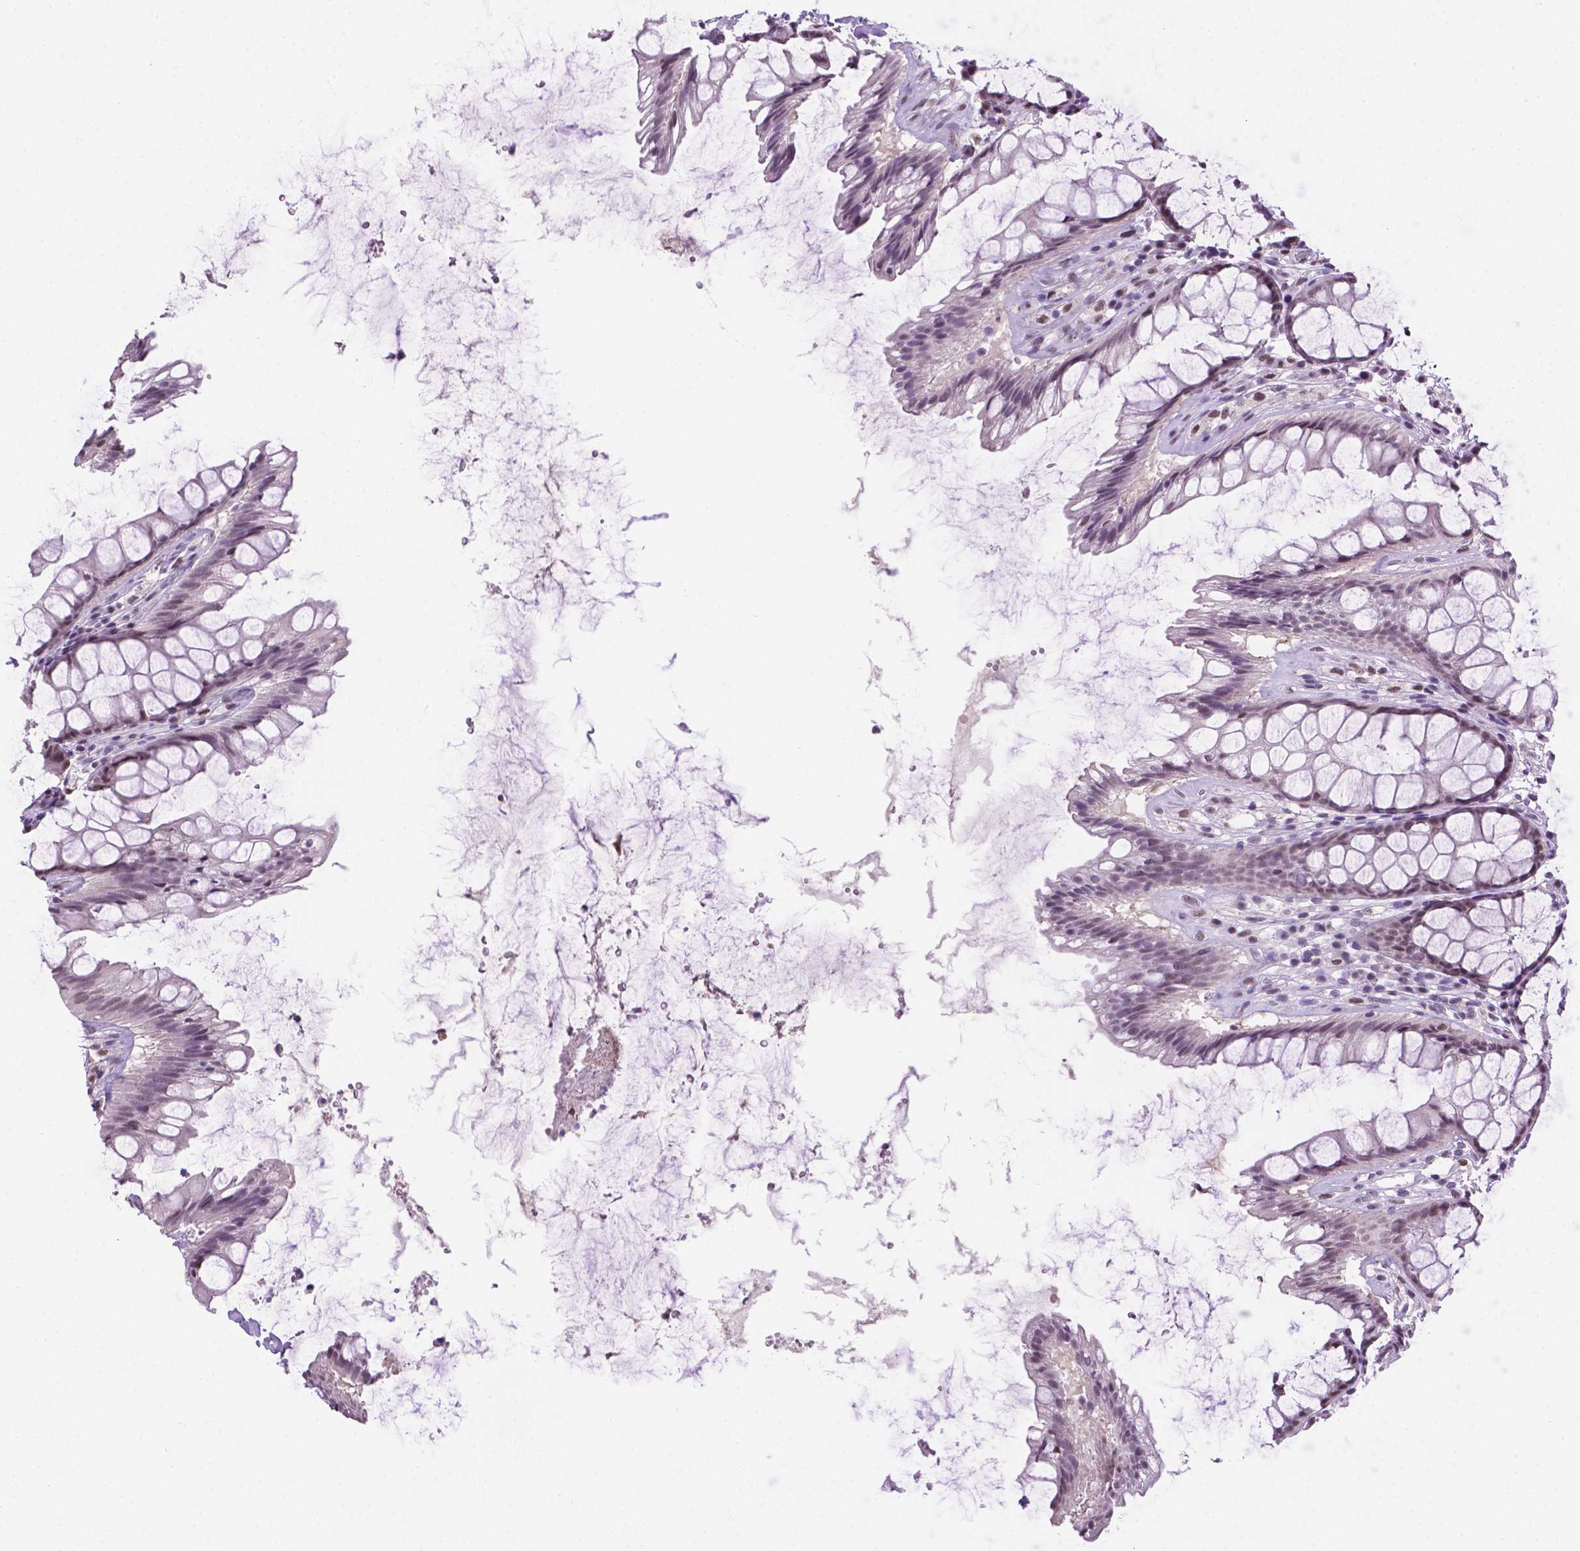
{"staining": {"intensity": "weak", "quantity": "25%-75%", "location": "nuclear"}, "tissue": "rectum", "cell_type": "Glandular cells", "image_type": "normal", "snomed": [{"axis": "morphology", "description": "Normal tissue, NOS"}, {"axis": "topography", "description": "Rectum"}], "caption": "Rectum stained with DAB immunohistochemistry (IHC) displays low levels of weak nuclear staining in about 25%-75% of glandular cells. The staining was performed using DAB, with brown indicating positive protein expression. Nuclei are stained blue with hematoxylin.", "gene": "ABI2", "patient": {"sex": "male", "age": 72}}